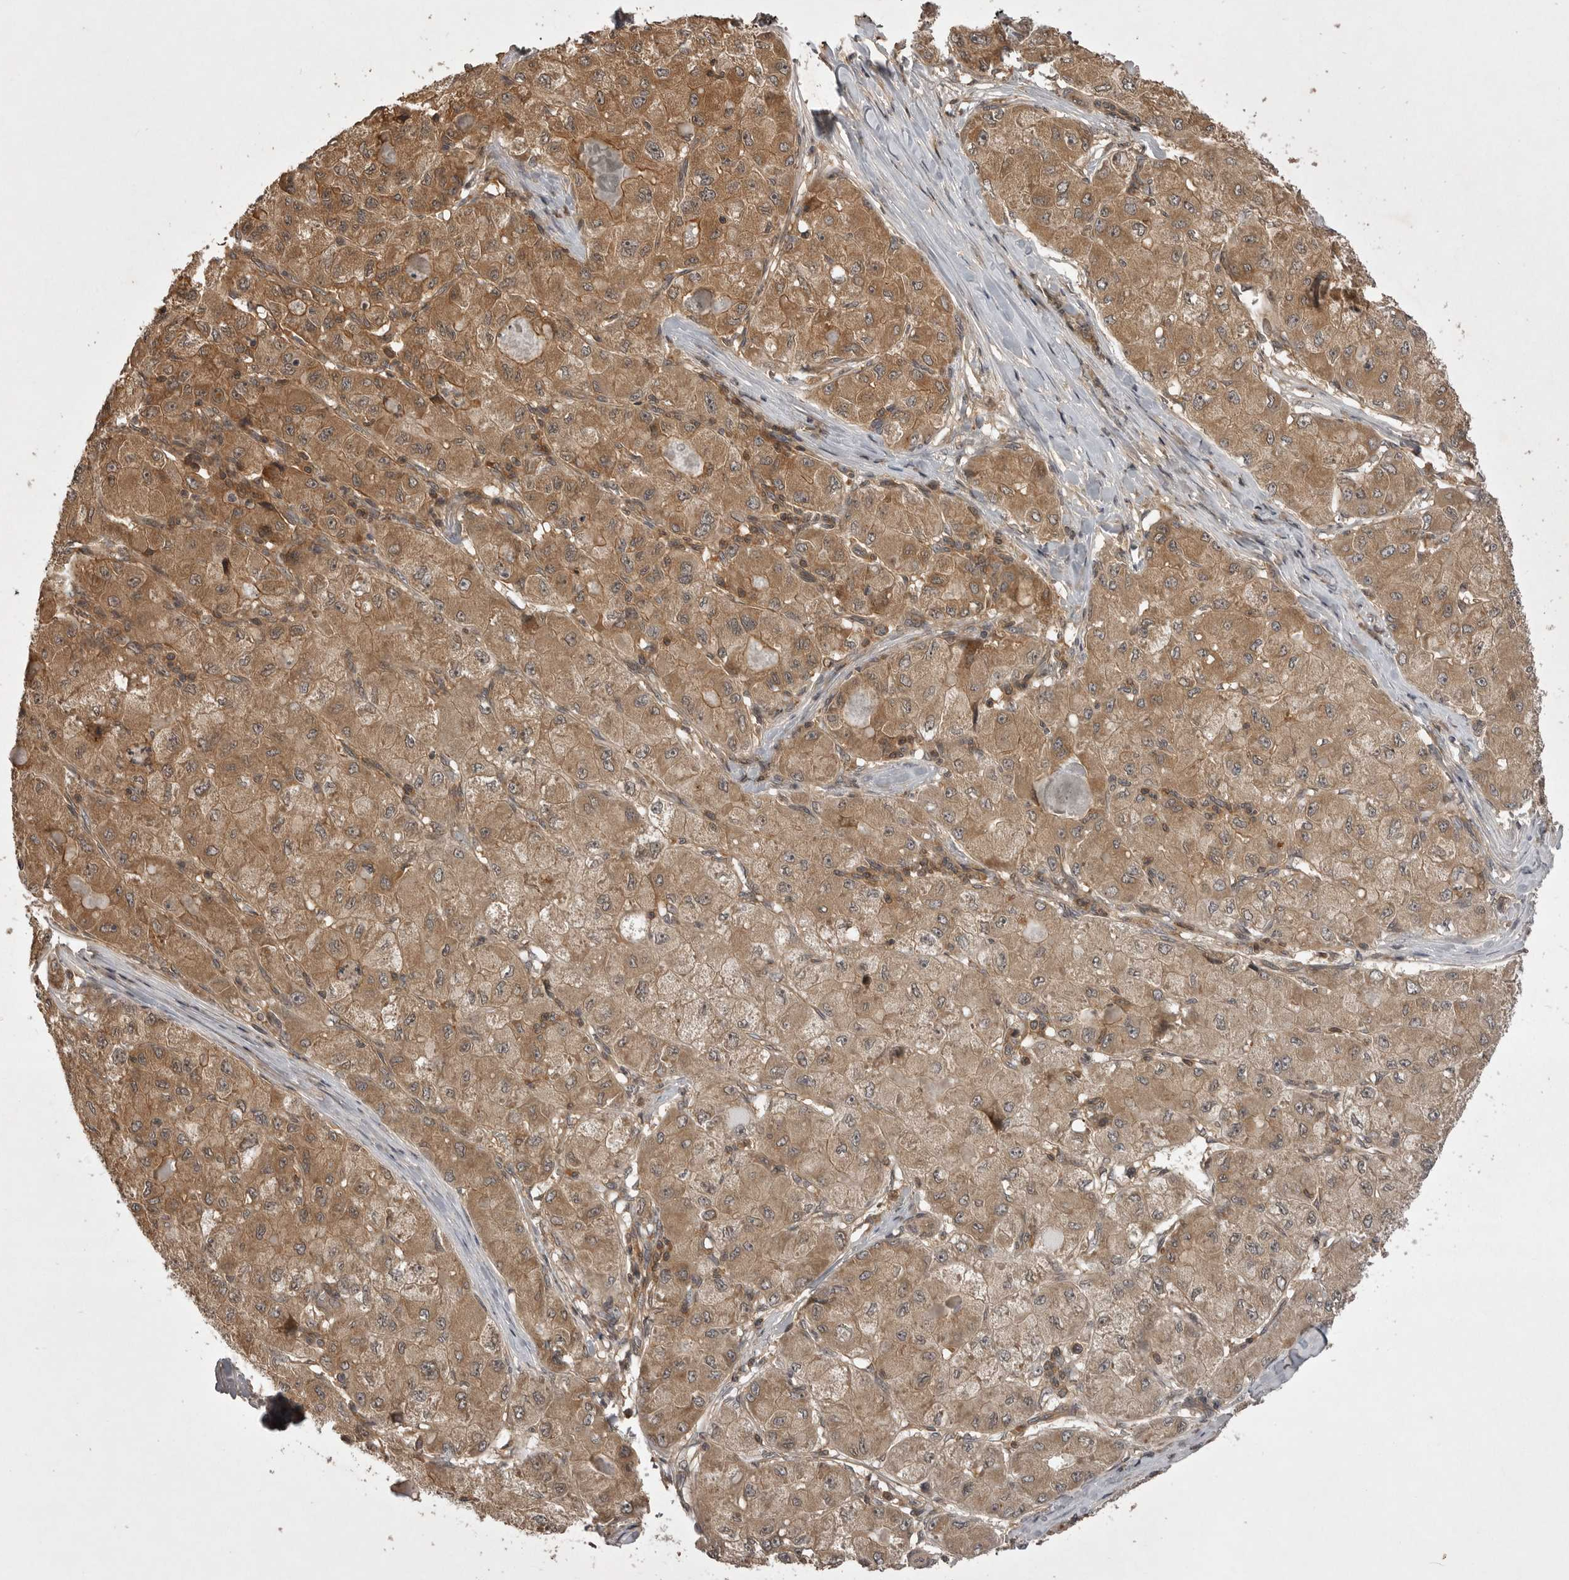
{"staining": {"intensity": "moderate", "quantity": ">75%", "location": "cytoplasmic/membranous"}, "tissue": "liver cancer", "cell_type": "Tumor cells", "image_type": "cancer", "snomed": [{"axis": "morphology", "description": "Carcinoma, Hepatocellular, NOS"}, {"axis": "topography", "description": "Liver"}], "caption": "DAB (3,3'-diaminobenzidine) immunohistochemical staining of hepatocellular carcinoma (liver) displays moderate cytoplasmic/membranous protein positivity in about >75% of tumor cells.", "gene": "STK24", "patient": {"sex": "male", "age": 80}}